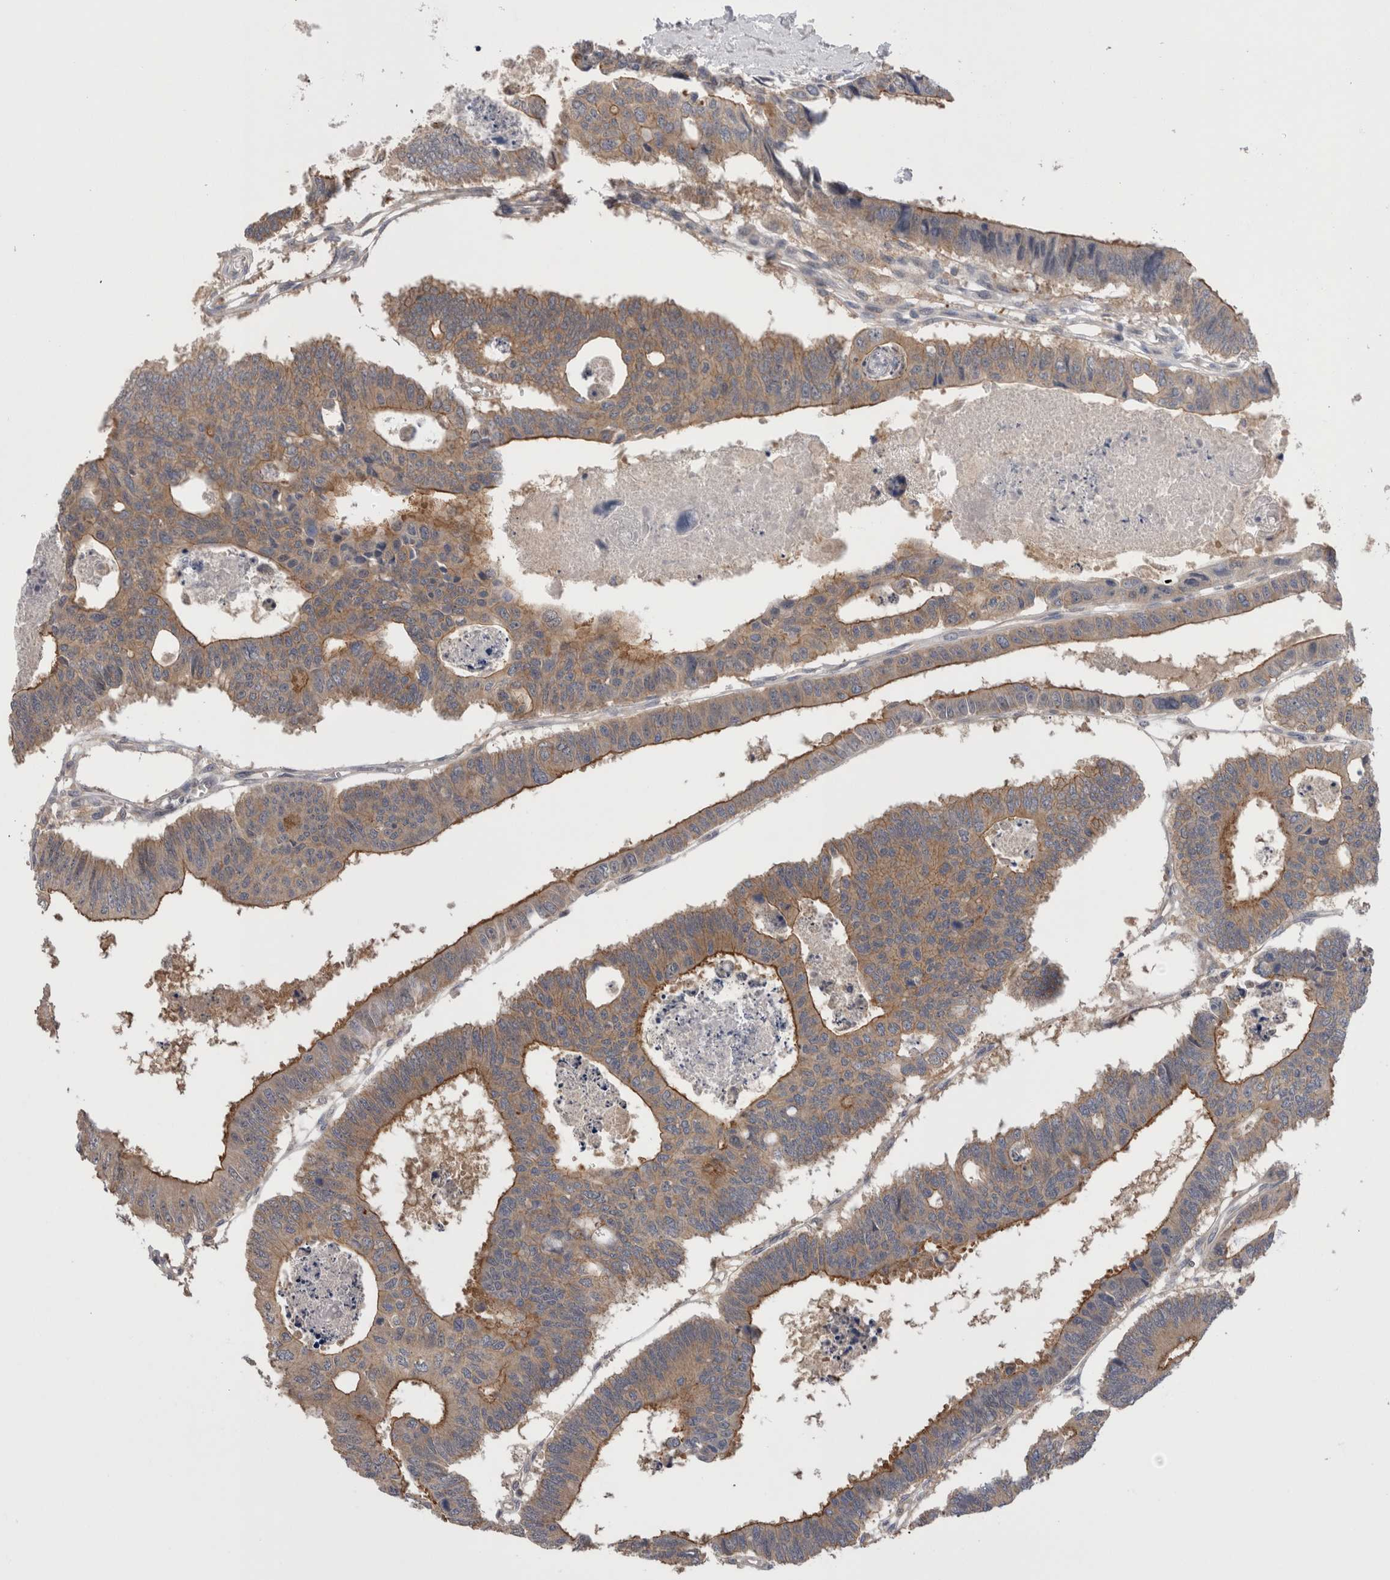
{"staining": {"intensity": "strong", "quantity": ">75%", "location": "cytoplasmic/membranous"}, "tissue": "colorectal cancer", "cell_type": "Tumor cells", "image_type": "cancer", "snomed": [{"axis": "morphology", "description": "Adenocarcinoma, NOS"}, {"axis": "topography", "description": "Rectum"}], "caption": "Protein expression analysis of human colorectal adenocarcinoma reveals strong cytoplasmic/membranous staining in about >75% of tumor cells.", "gene": "OTOR", "patient": {"sex": "male", "age": 84}}